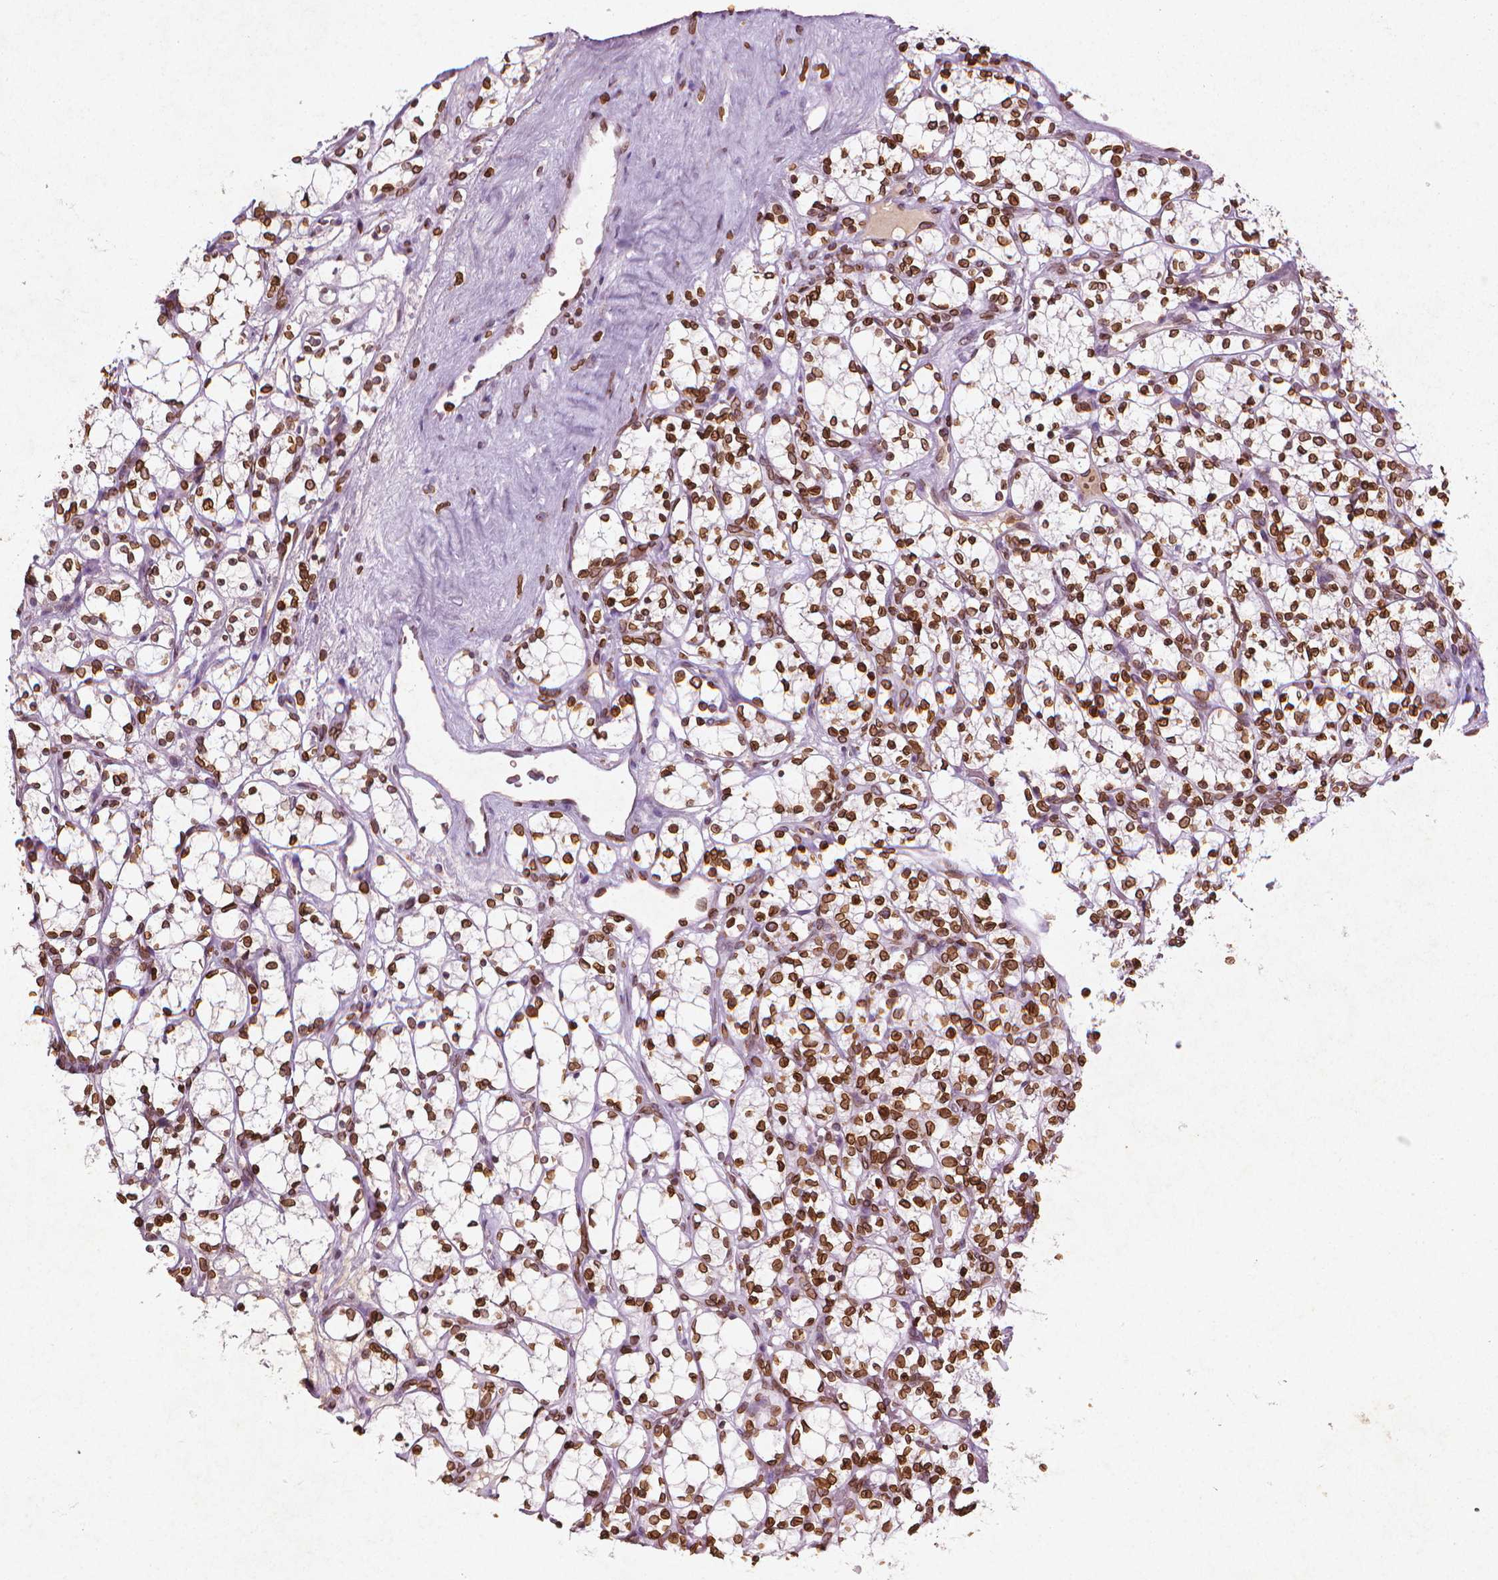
{"staining": {"intensity": "strong", "quantity": ">75%", "location": "cytoplasmic/membranous,nuclear"}, "tissue": "renal cancer", "cell_type": "Tumor cells", "image_type": "cancer", "snomed": [{"axis": "morphology", "description": "Adenocarcinoma, NOS"}, {"axis": "topography", "description": "Kidney"}], "caption": "This micrograph reveals immunohistochemistry (IHC) staining of human renal adenocarcinoma, with high strong cytoplasmic/membranous and nuclear staining in approximately >75% of tumor cells.", "gene": "LMNB1", "patient": {"sex": "female", "age": 69}}